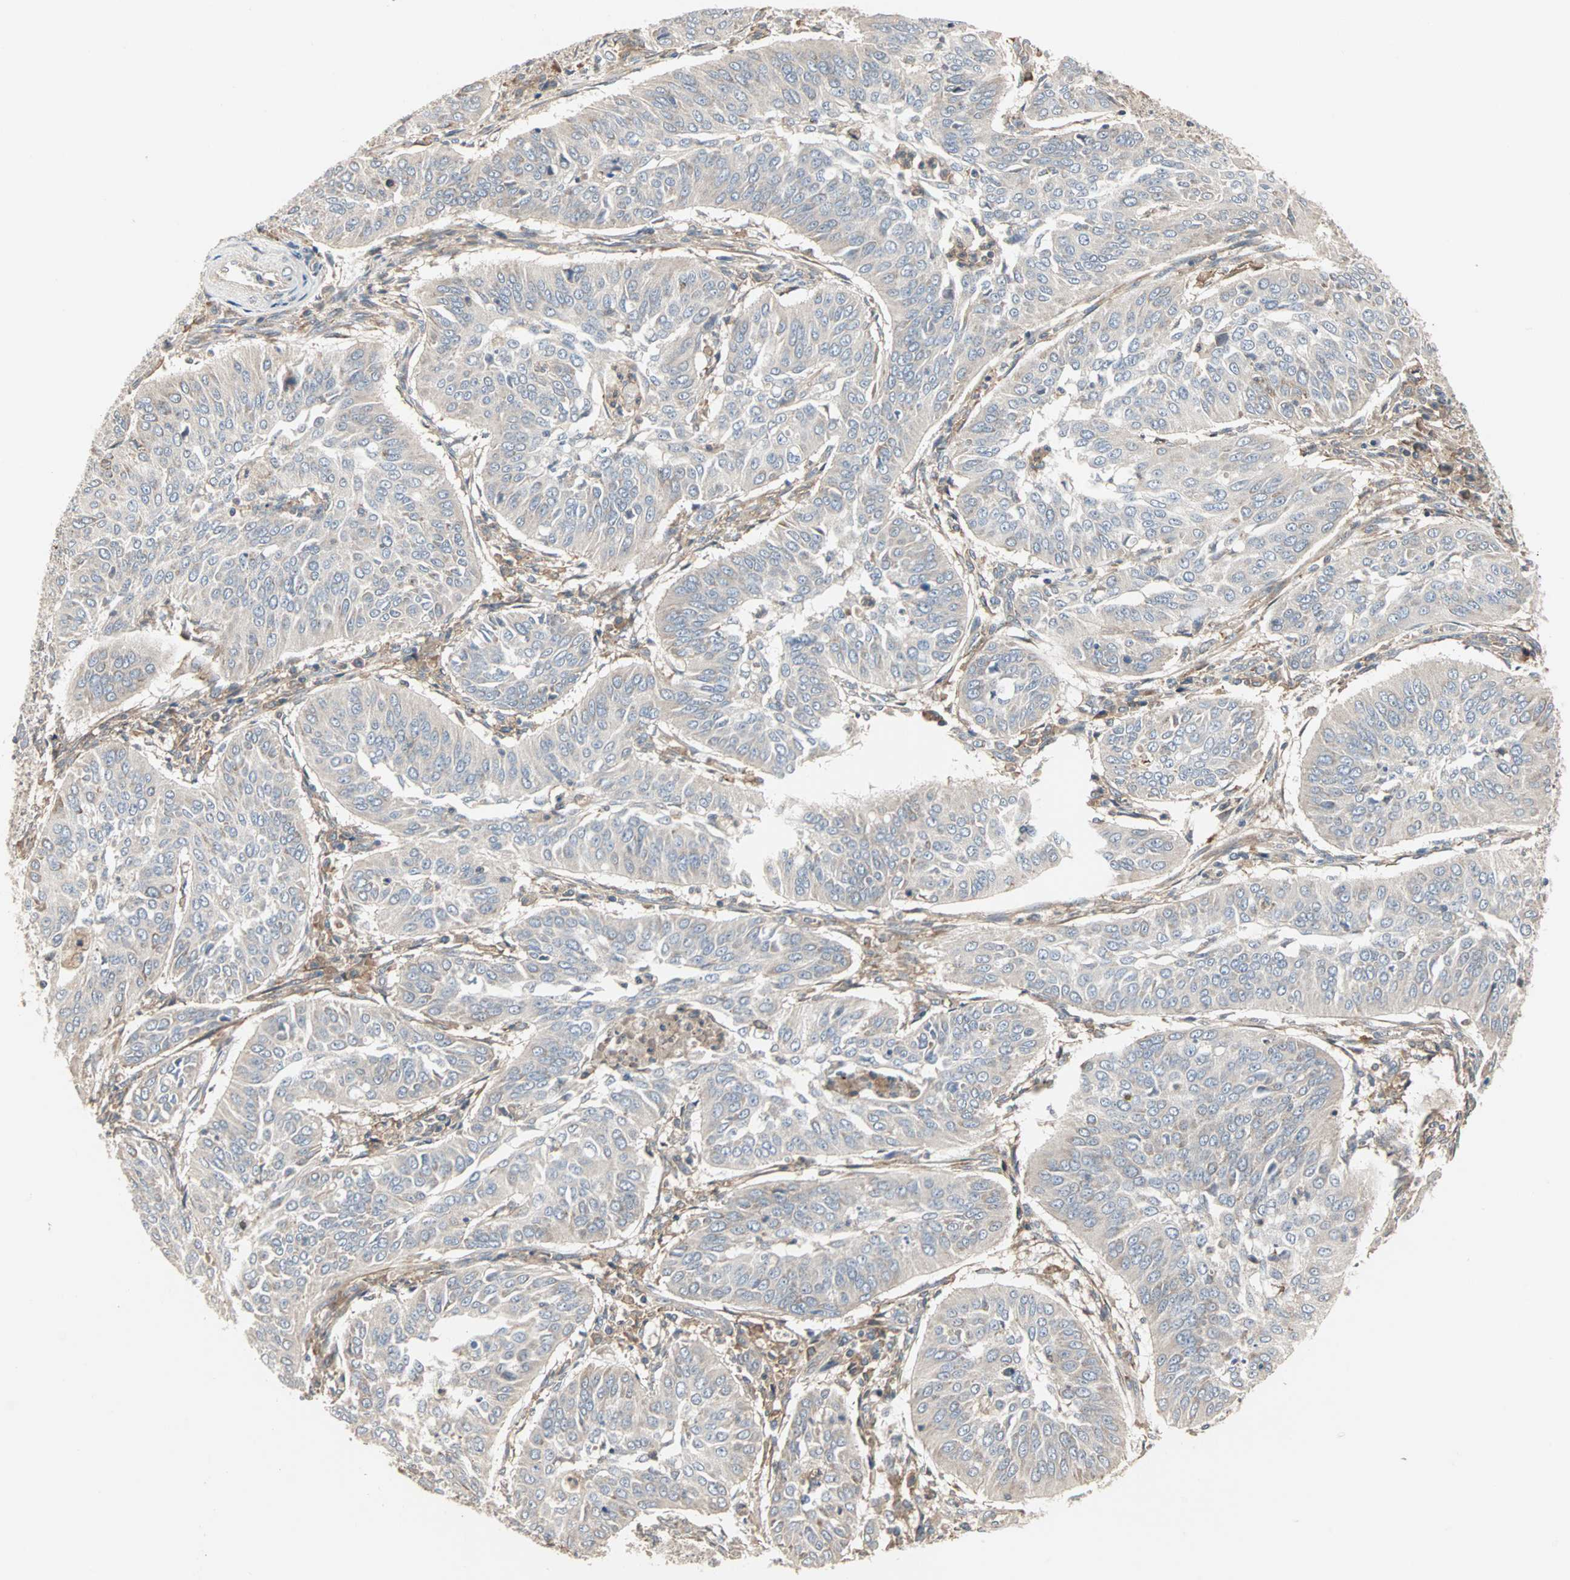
{"staining": {"intensity": "weak", "quantity": "25%-75%", "location": "cytoplasmic/membranous"}, "tissue": "cervical cancer", "cell_type": "Tumor cells", "image_type": "cancer", "snomed": [{"axis": "morphology", "description": "Normal tissue, NOS"}, {"axis": "morphology", "description": "Squamous cell carcinoma, NOS"}, {"axis": "topography", "description": "Cervix"}], "caption": "Cervical cancer (squamous cell carcinoma) tissue demonstrates weak cytoplasmic/membranous staining in approximately 25%-75% of tumor cells", "gene": "GNAI2", "patient": {"sex": "female", "age": 39}}